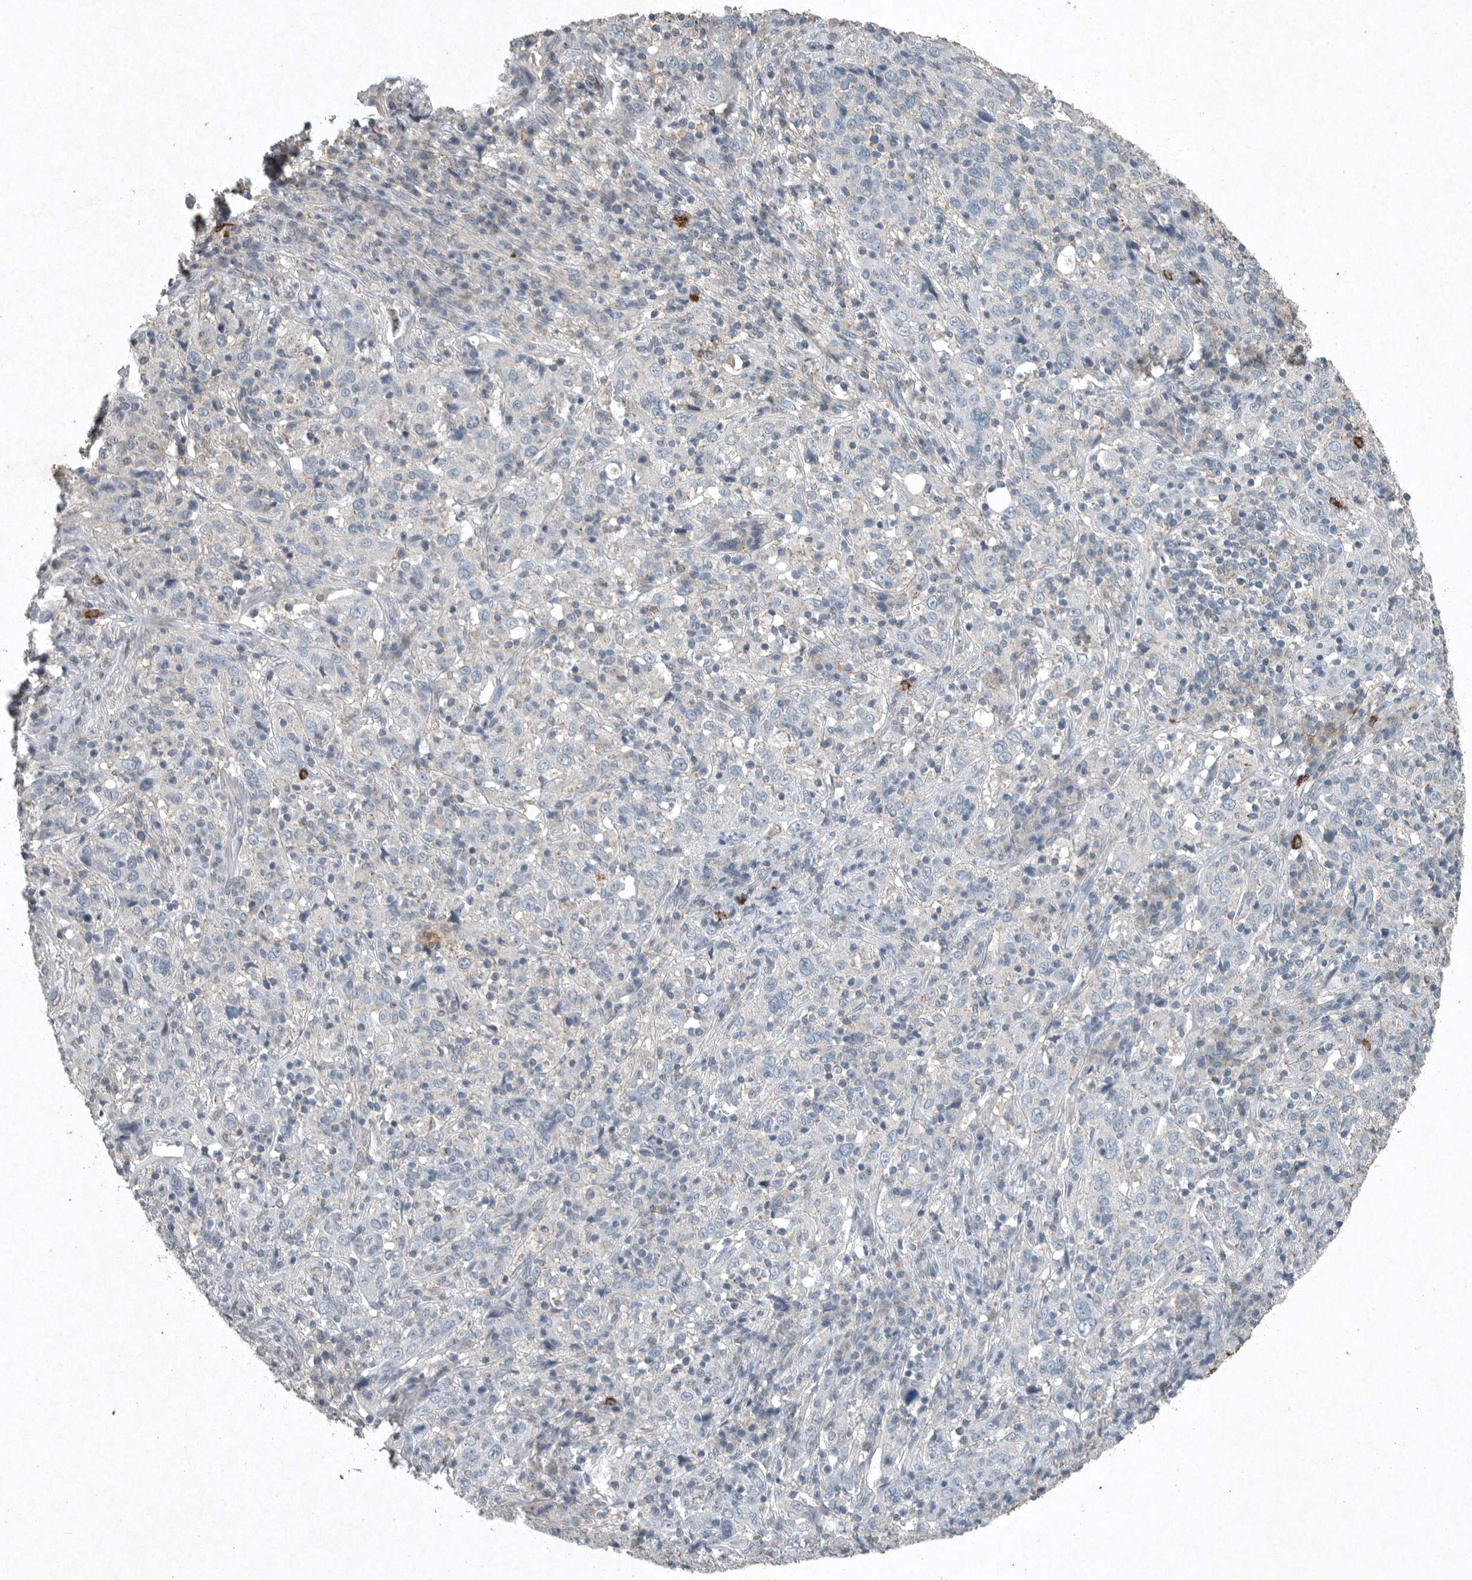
{"staining": {"intensity": "negative", "quantity": "none", "location": "none"}, "tissue": "cervical cancer", "cell_type": "Tumor cells", "image_type": "cancer", "snomed": [{"axis": "morphology", "description": "Squamous cell carcinoma, NOS"}, {"axis": "topography", "description": "Cervix"}], "caption": "Immunohistochemical staining of human squamous cell carcinoma (cervical) exhibits no significant positivity in tumor cells.", "gene": "IL20", "patient": {"sex": "female", "age": 46}}